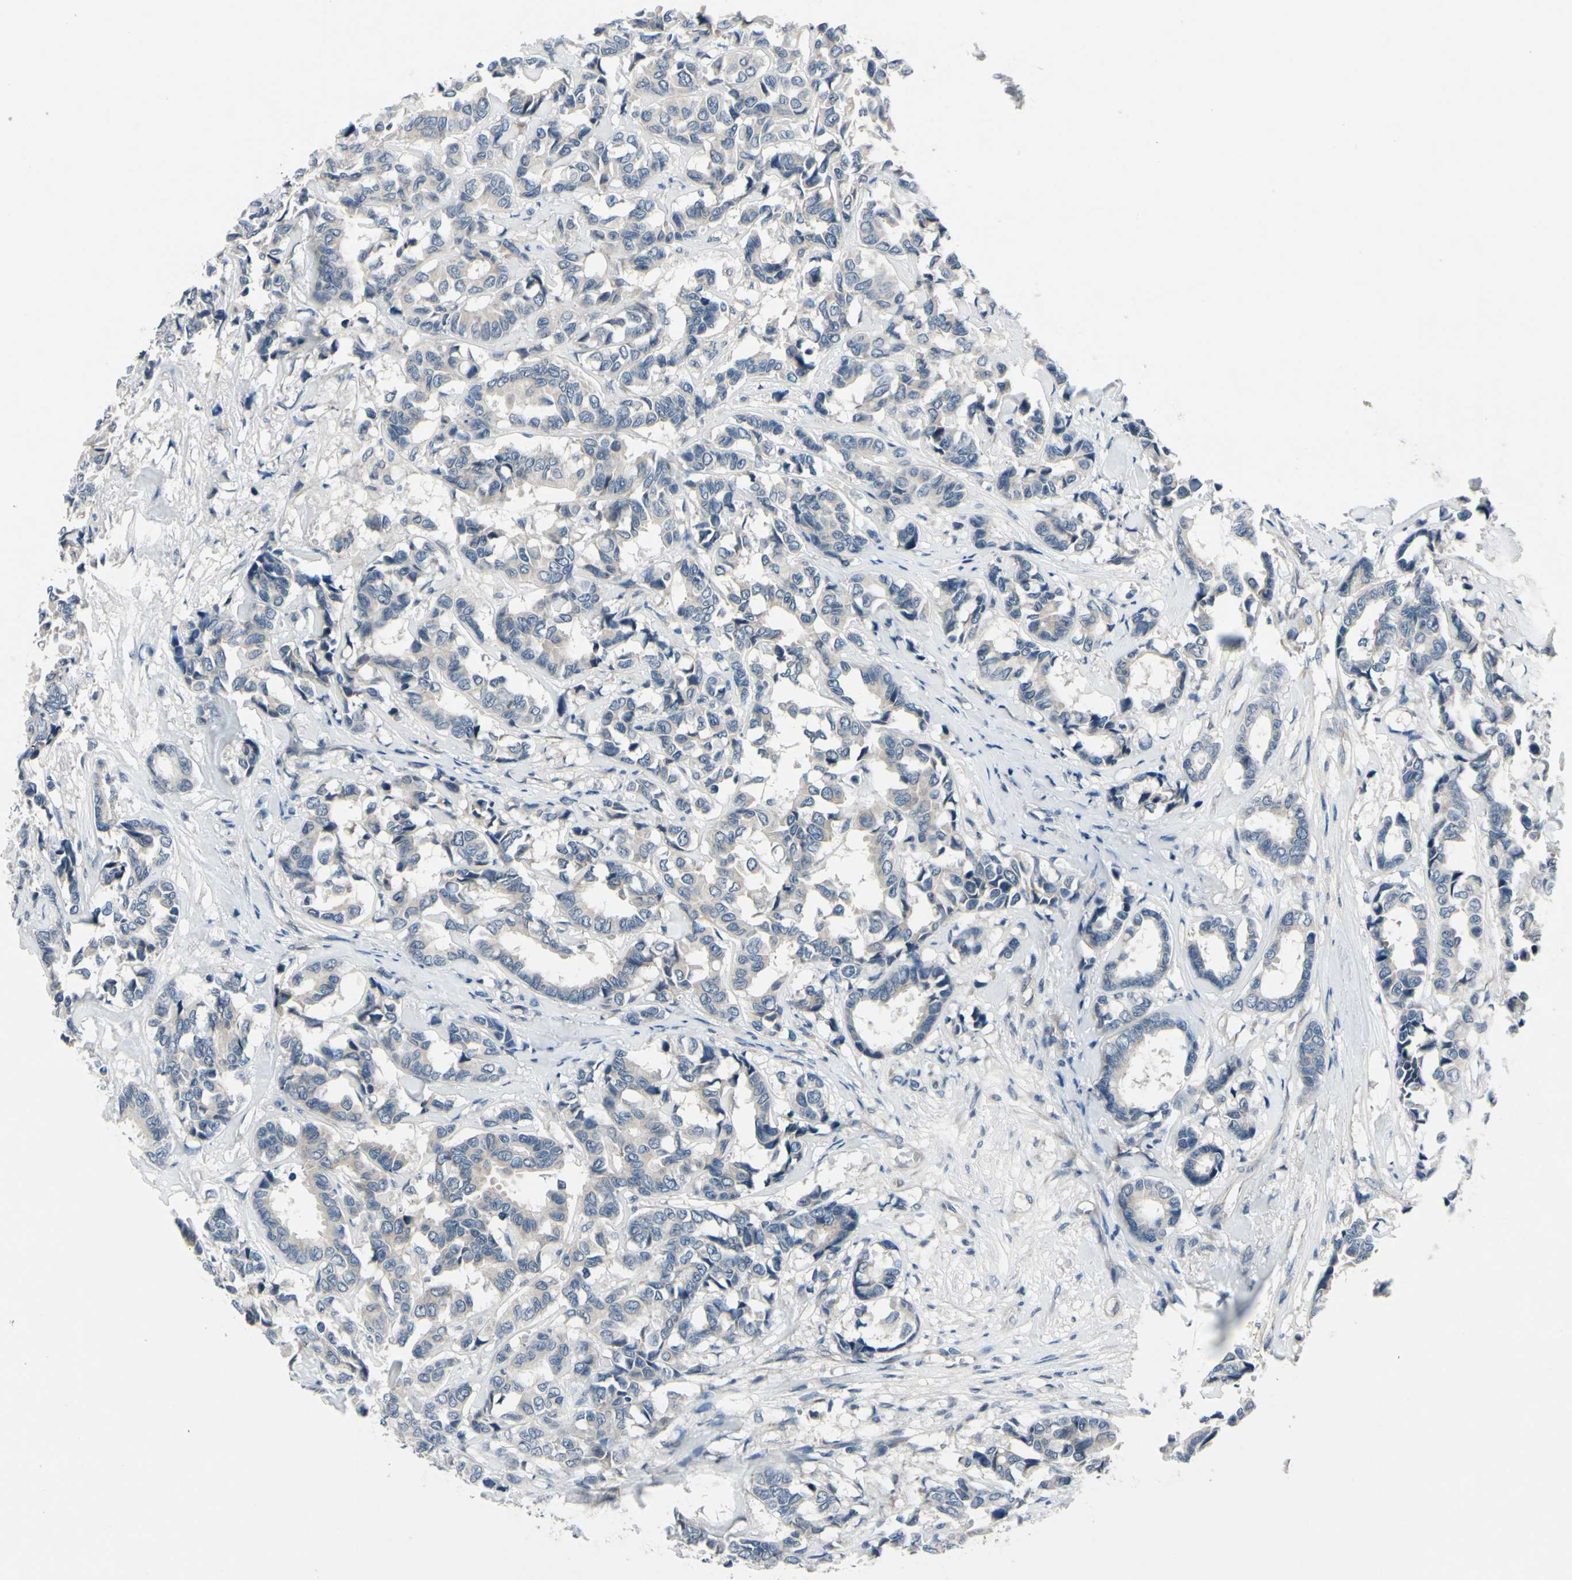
{"staining": {"intensity": "negative", "quantity": "none", "location": "none"}, "tissue": "breast cancer", "cell_type": "Tumor cells", "image_type": "cancer", "snomed": [{"axis": "morphology", "description": "Duct carcinoma"}, {"axis": "topography", "description": "Breast"}], "caption": "The image shows no significant positivity in tumor cells of breast intraductal carcinoma.", "gene": "SELENOK", "patient": {"sex": "female", "age": 87}}